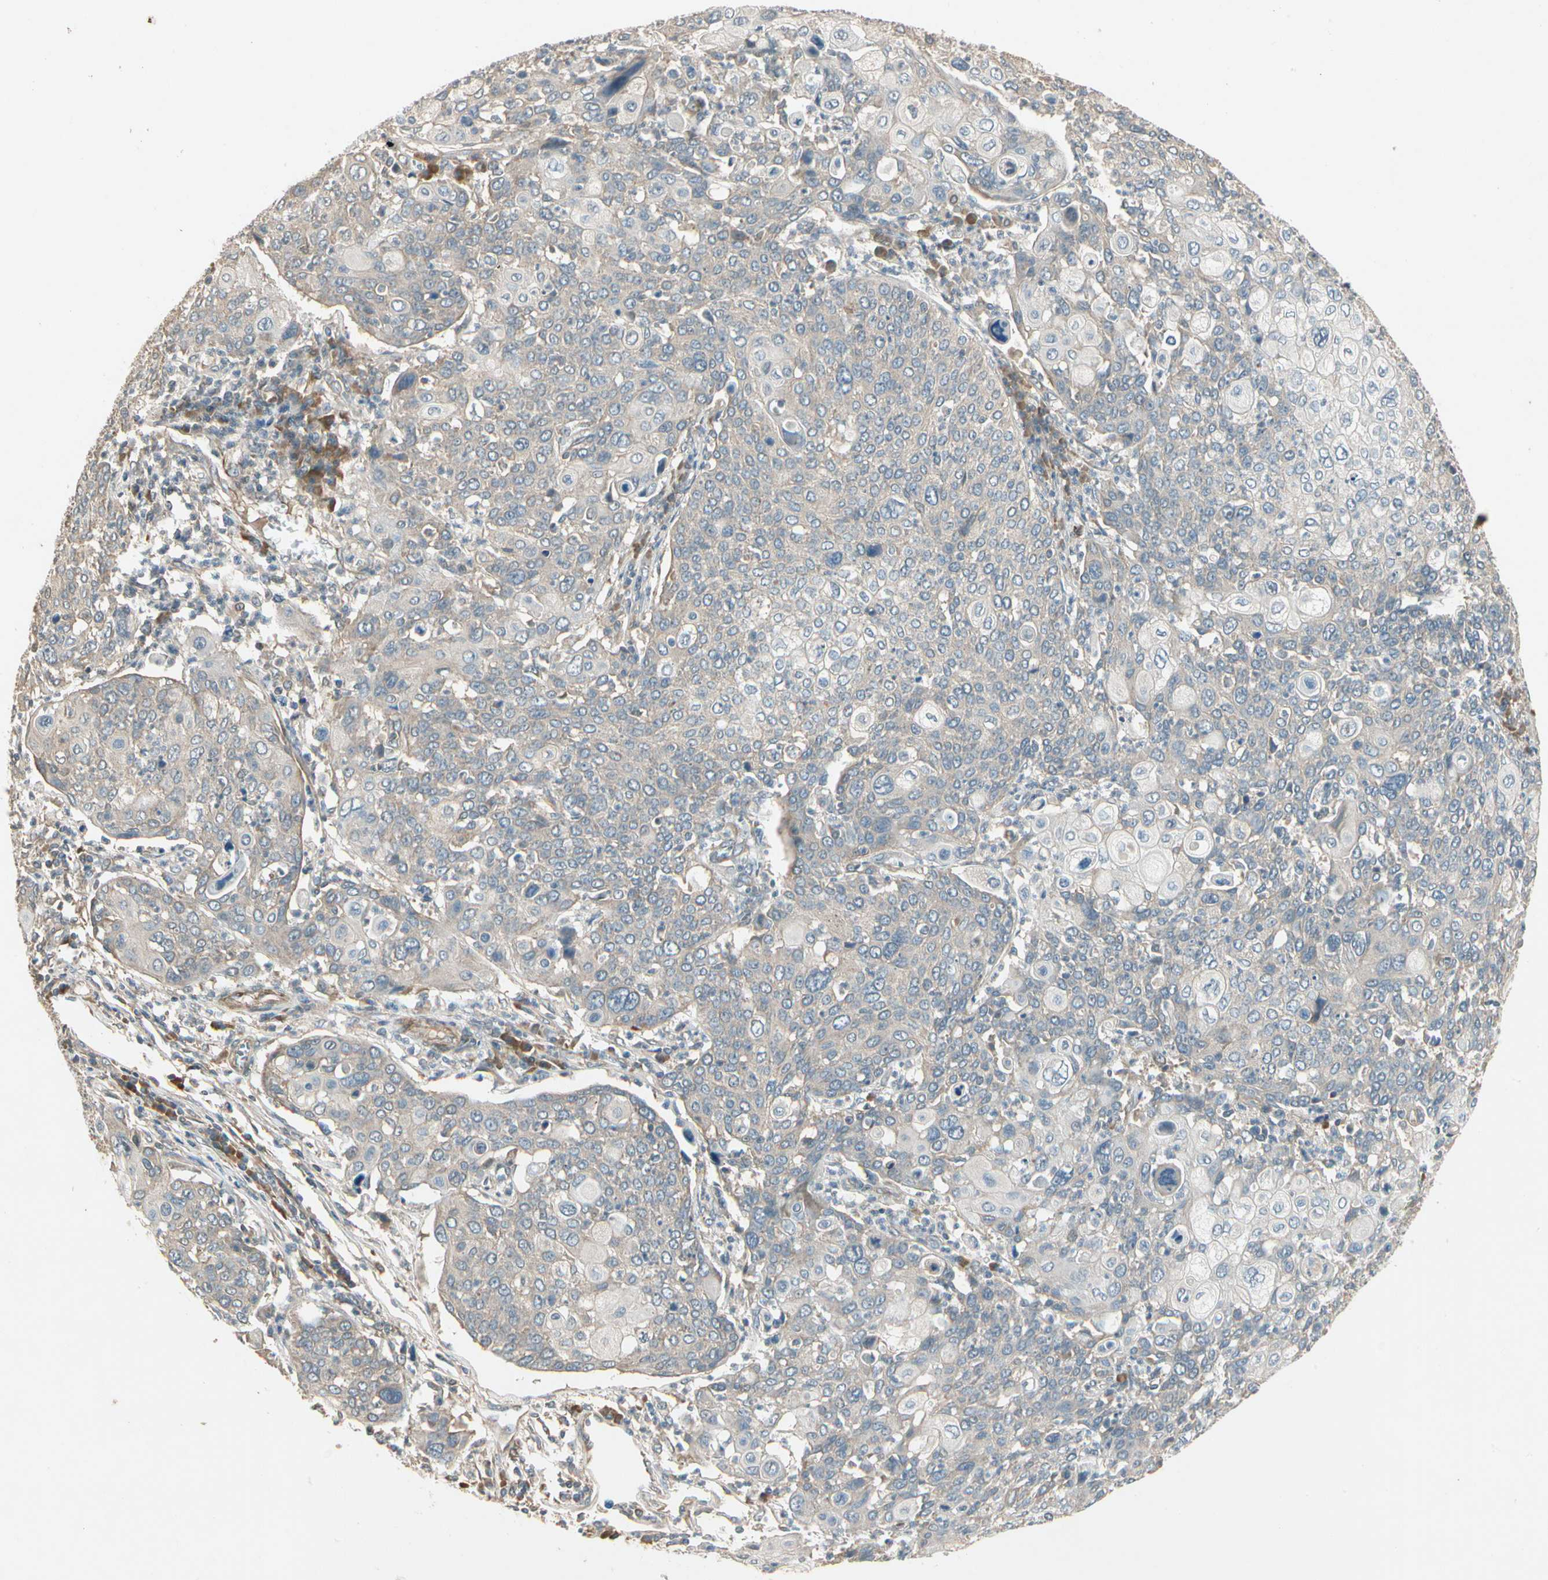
{"staining": {"intensity": "weak", "quantity": "<25%", "location": "cytoplasmic/membranous"}, "tissue": "cervical cancer", "cell_type": "Tumor cells", "image_type": "cancer", "snomed": [{"axis": "morphology", "description": "Squamous cell carcinoma, NOS"}, {"axis": "topography", "description": "Cervix"}], "caption": "Immunohistochemistry of cervical cancer (squamous cell carcinoma) demonstrates no staining in tumor cells.", "gene": "ACVR1", "patient": {"sex": "female", "age": 40}}